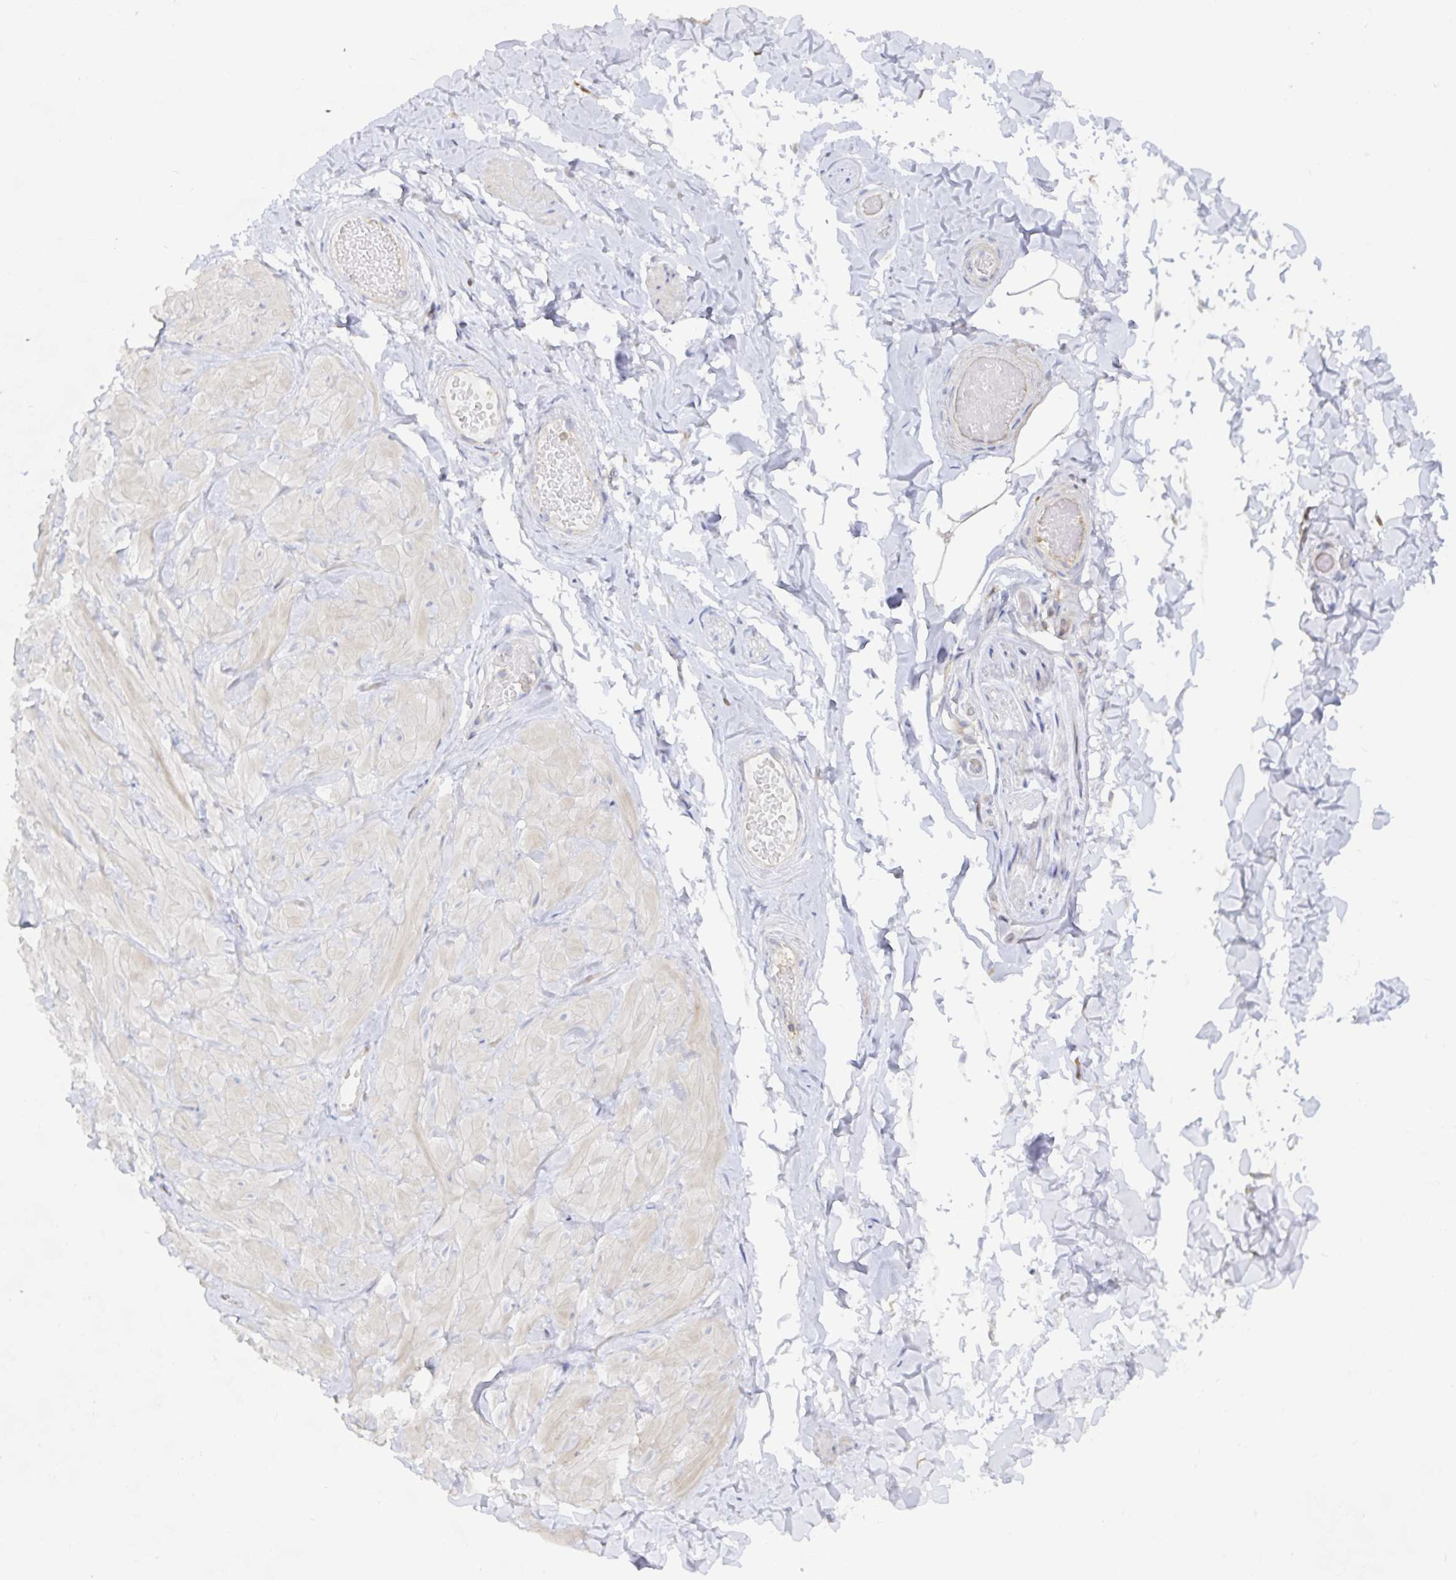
{"staining": {"intensity": "negative", "quantity": "none", "location": "none"}, "tissue": "adipose tissue", "cell_type": "Adipocytes", "image_type": "normal", "snomed": [{"axis": "morphology", "description": "Normal tissue, NOS"}, {"axis": "topography", "description": "Soft tissue"}, {"axis": "topography", "description": "Adipose tissue"}, {"axis": "topography", "description": "Vascular tissue"}, {"axis": "topography", "description": "Peripheral nerve tissue"}], "caption": "Immunohistochemistry of normal adipose tissue reveals no positivity in adipocytes.", "gene": "PIK3CD", "patient": {"sex": "male", "age": 29}}